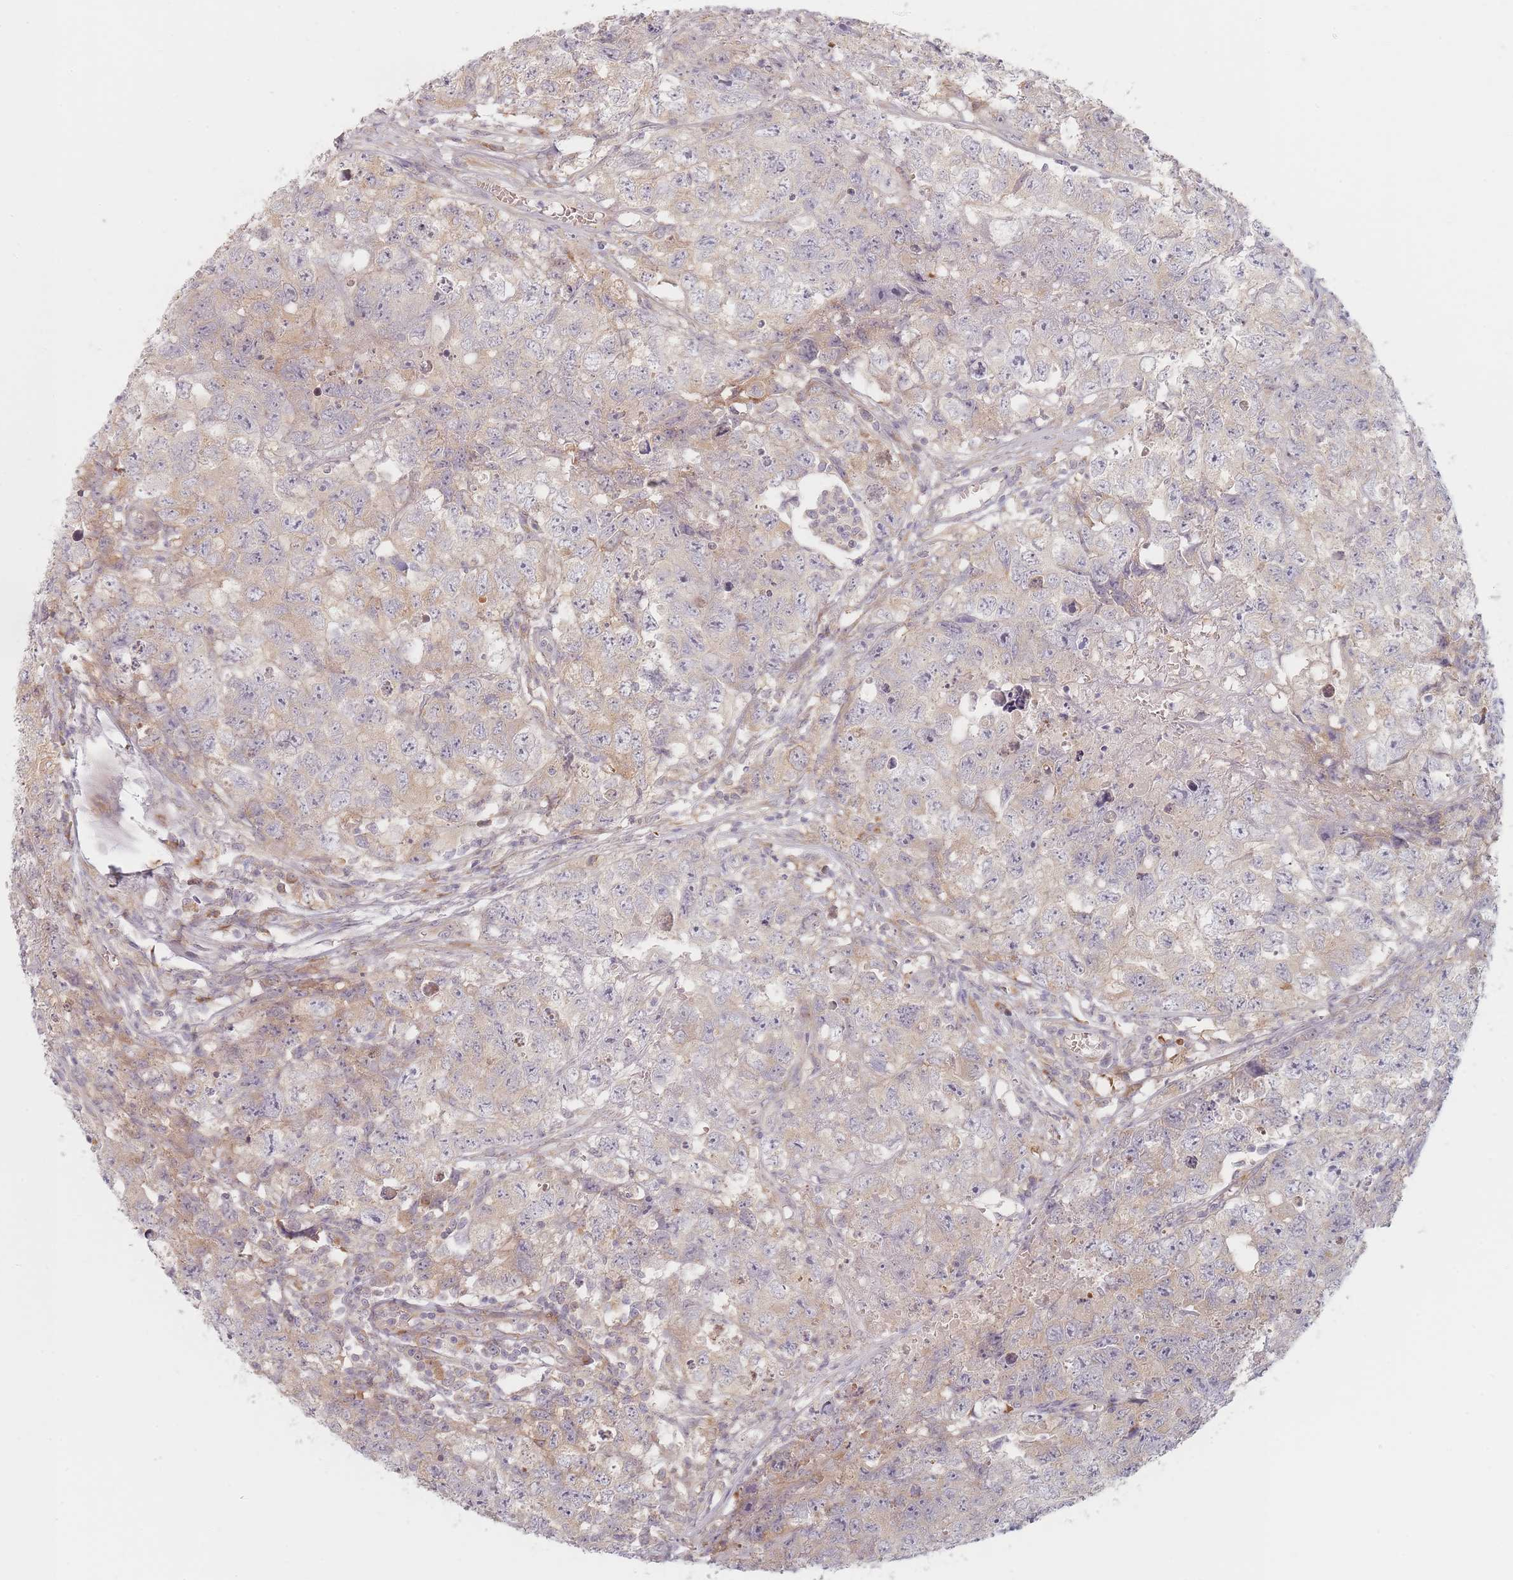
{"staining": {"intensity": "weak", "quantity": "<25%", "location": "cytoplasmic/membranous"}, "tissue": "testis cancer", "cell_type": "Tumor cells", "image_type": "cancer", "snomed": [{"axis": "morphology", "description": "Carcinoma, Embryonal, NOS"}, {"axis": "topography", "description": "Testis"}], "caption": "Micrograph shows no protein expression in tumor cells of testis cancer (embryonal carcinoma) tissue.", "gene": "ZKSCAN7", "patient": {"sex": "male", "age": 22}}